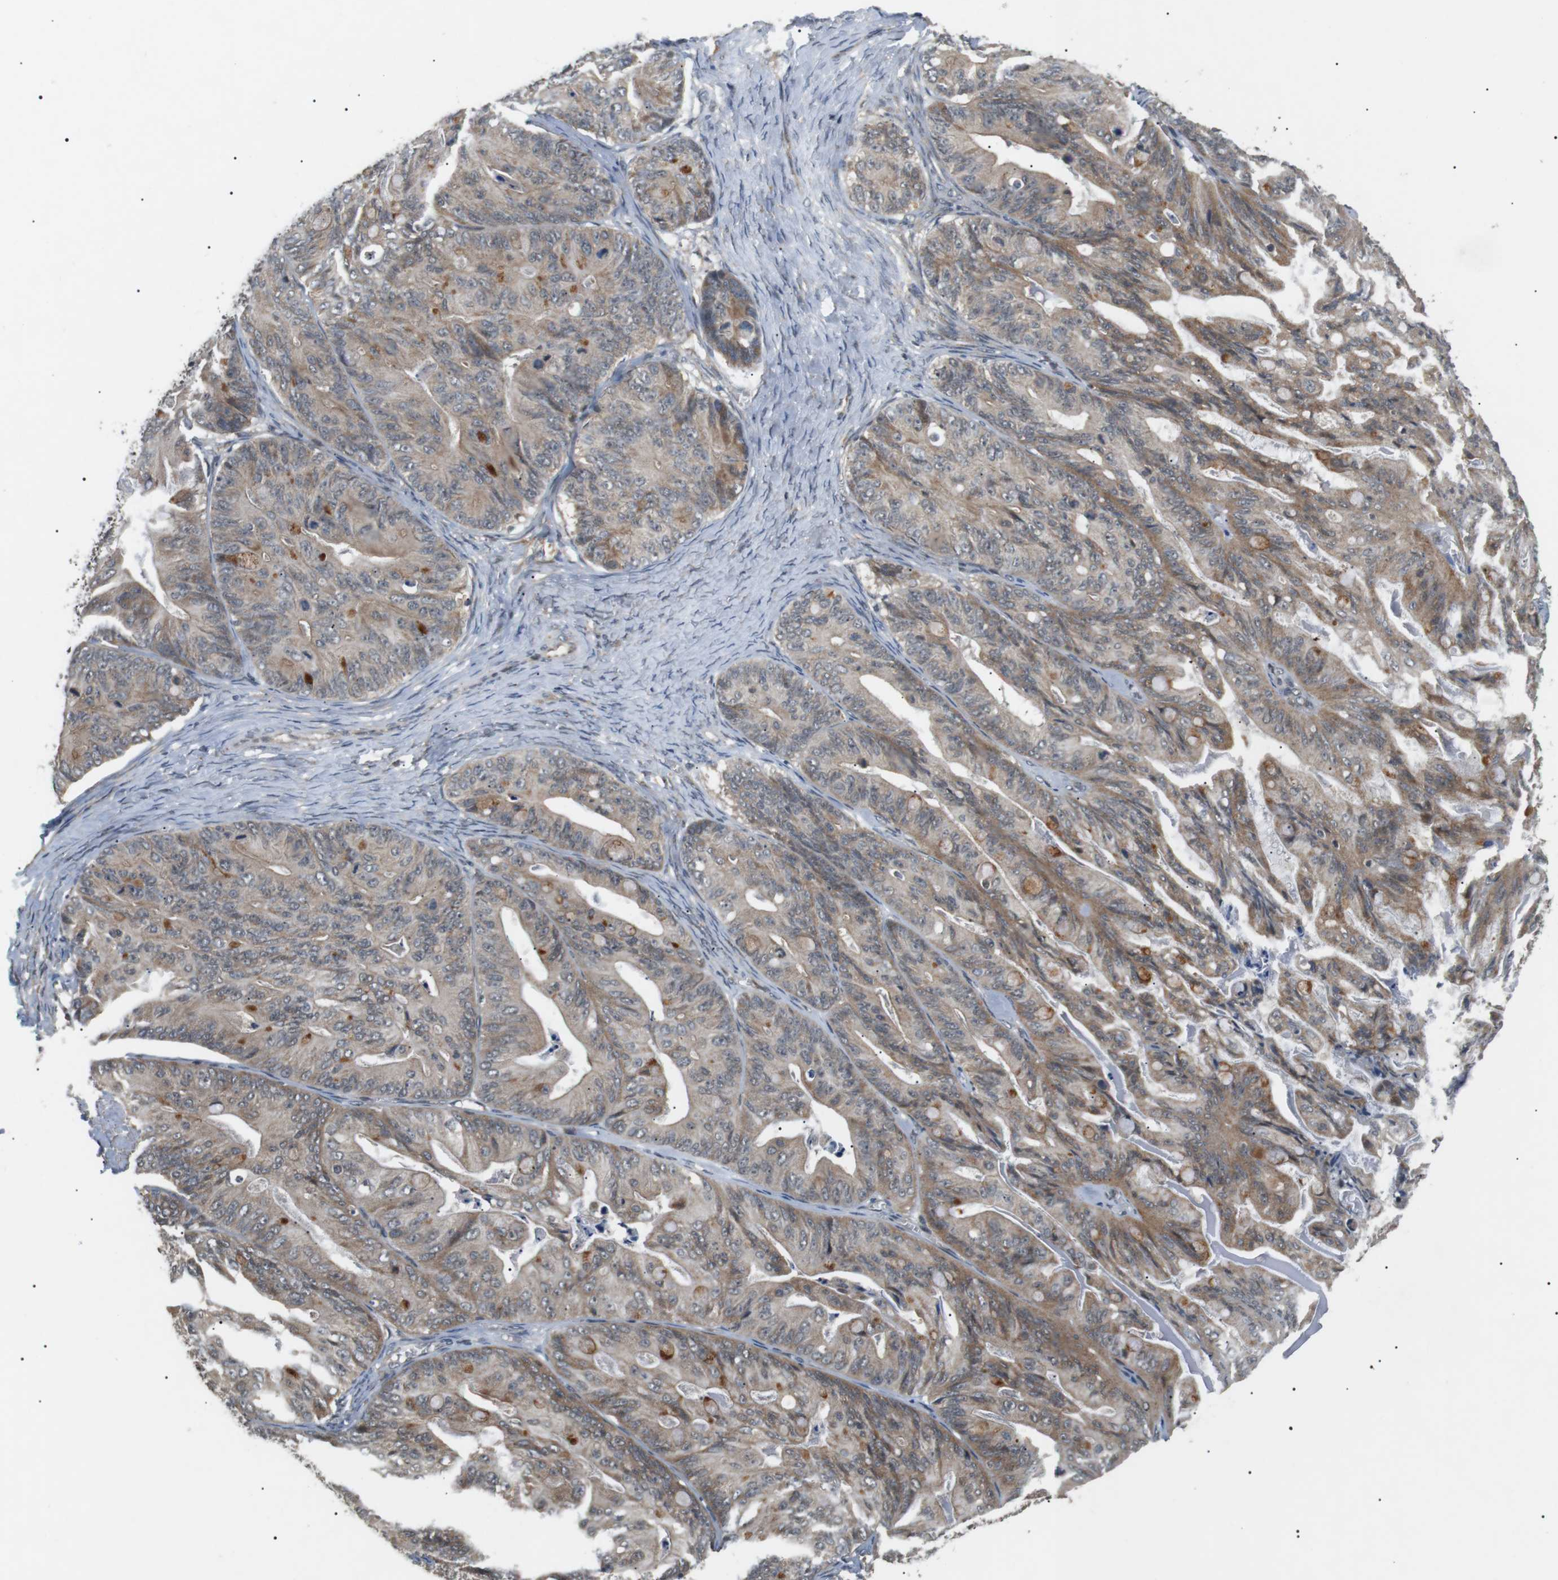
{"staining": {"intensity": "weak", "quantity": ">75%", "location": "cytoplasmic/membranous"}, "tissue": "ovarian cancer", "cell_type": "Tumor cells", "image_type": "cancer", "snomed": [{"axis": "morphology", "description": "Cystadenocarcinoma, mucinous, NOS"}, {"axis": "topography", "description": "Ovary"}], "caption": "Tumor cells exhibit low levels of weak cytoplasmic/membranous staining in about >75% of cells in mucinous cystadenocarcinoma (ovarian).", "gene": "HSPA13", "patient": {"sex": "female", "age": 37}}